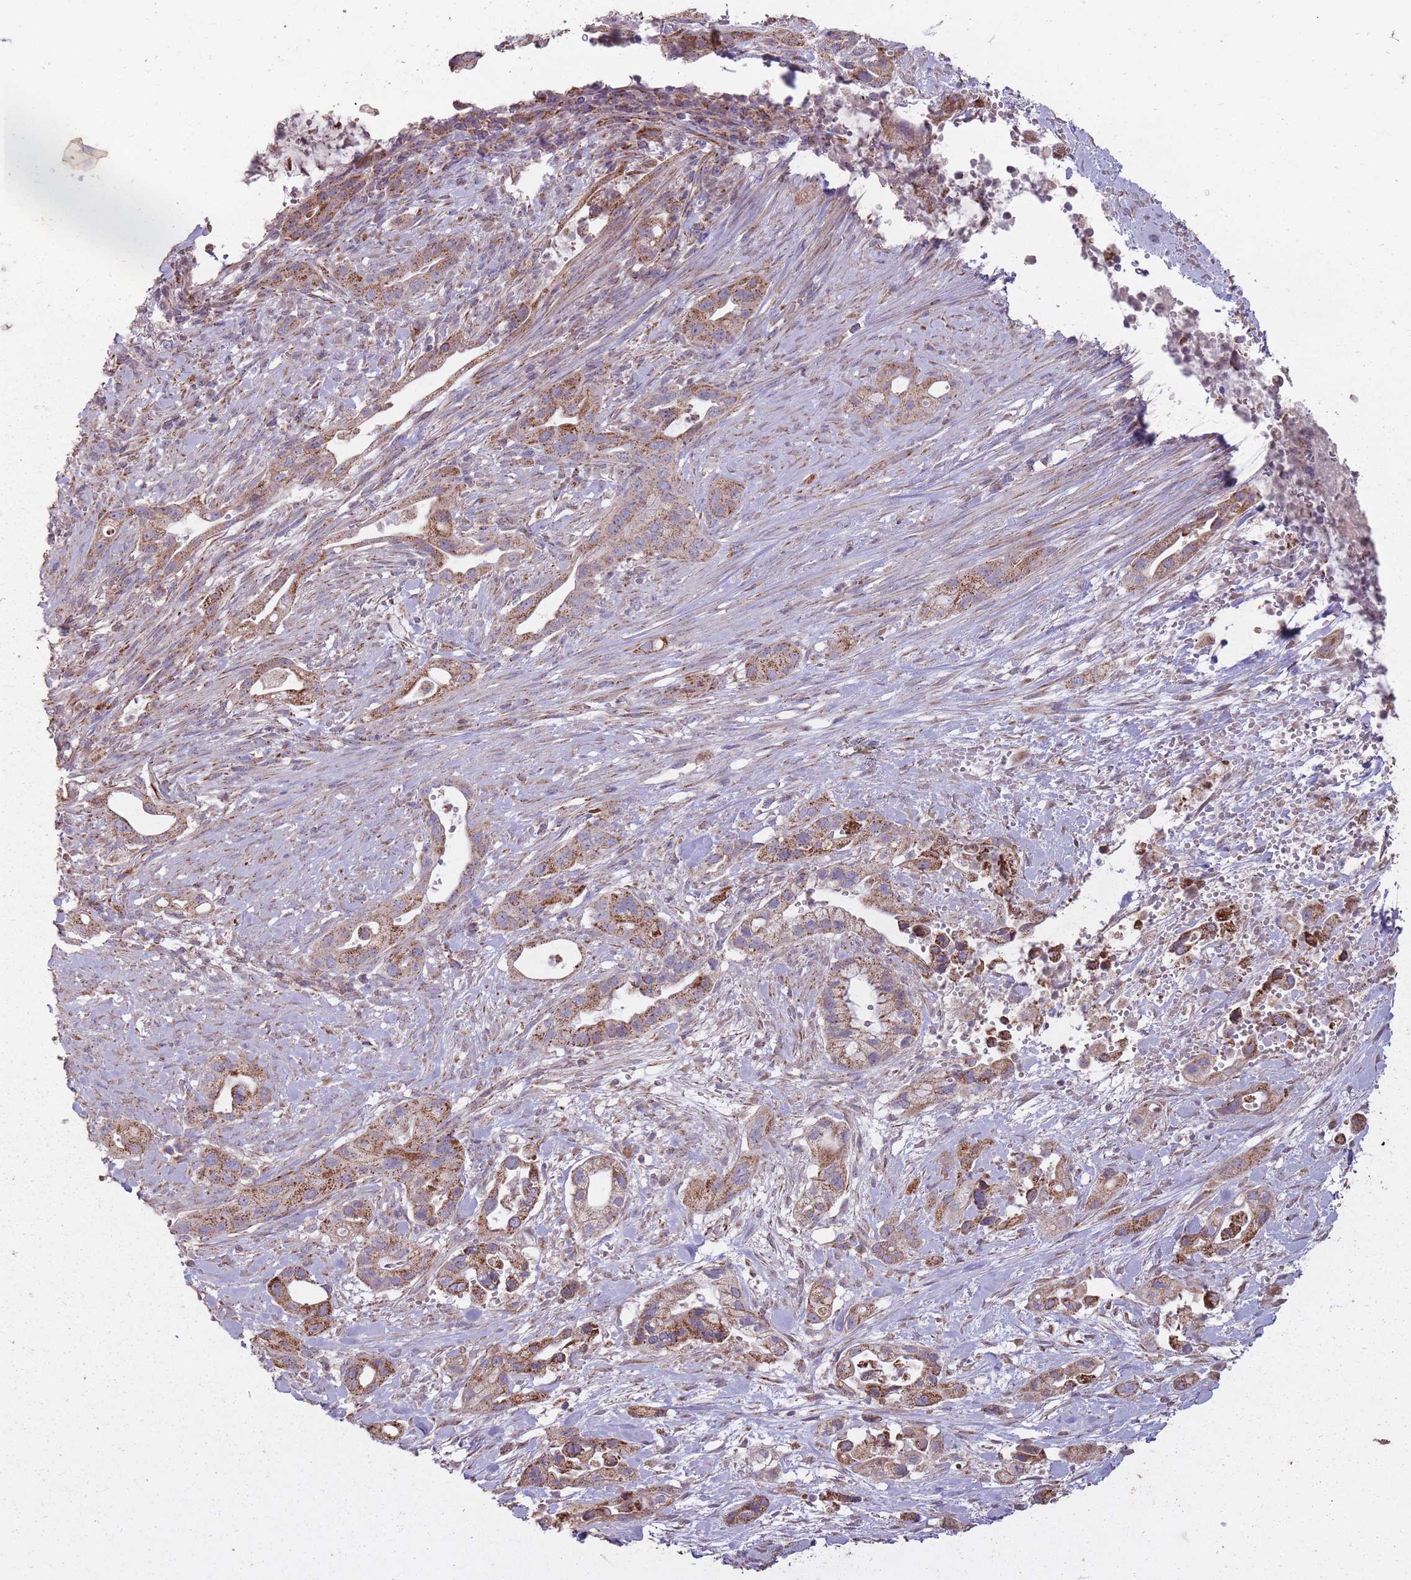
{"staining": {"intensity": "strong", "quantity": ">75%", "location": "cytoplasmic/membranous"}, "tissue": "pancreatic cancer", "cell_type": "Tumor cells", "image_type": "cancer", "snomed": [{"axis": "morphology", "description": "Adenocarcinoma, NOS"}, {"axis": "topography", "description": "Pancreas"}], "caption": "This histopathology image reveals pancreatic cancer (adenocarcinoma) stained with IHC to label a protein in brown. The cytoplasmic/membranous of tumor cells show strong positivity for the protein. Nuclei are counter-stained blue.", "gene": "CNOT8", "patient": {"sex": "male", "age": 44}}